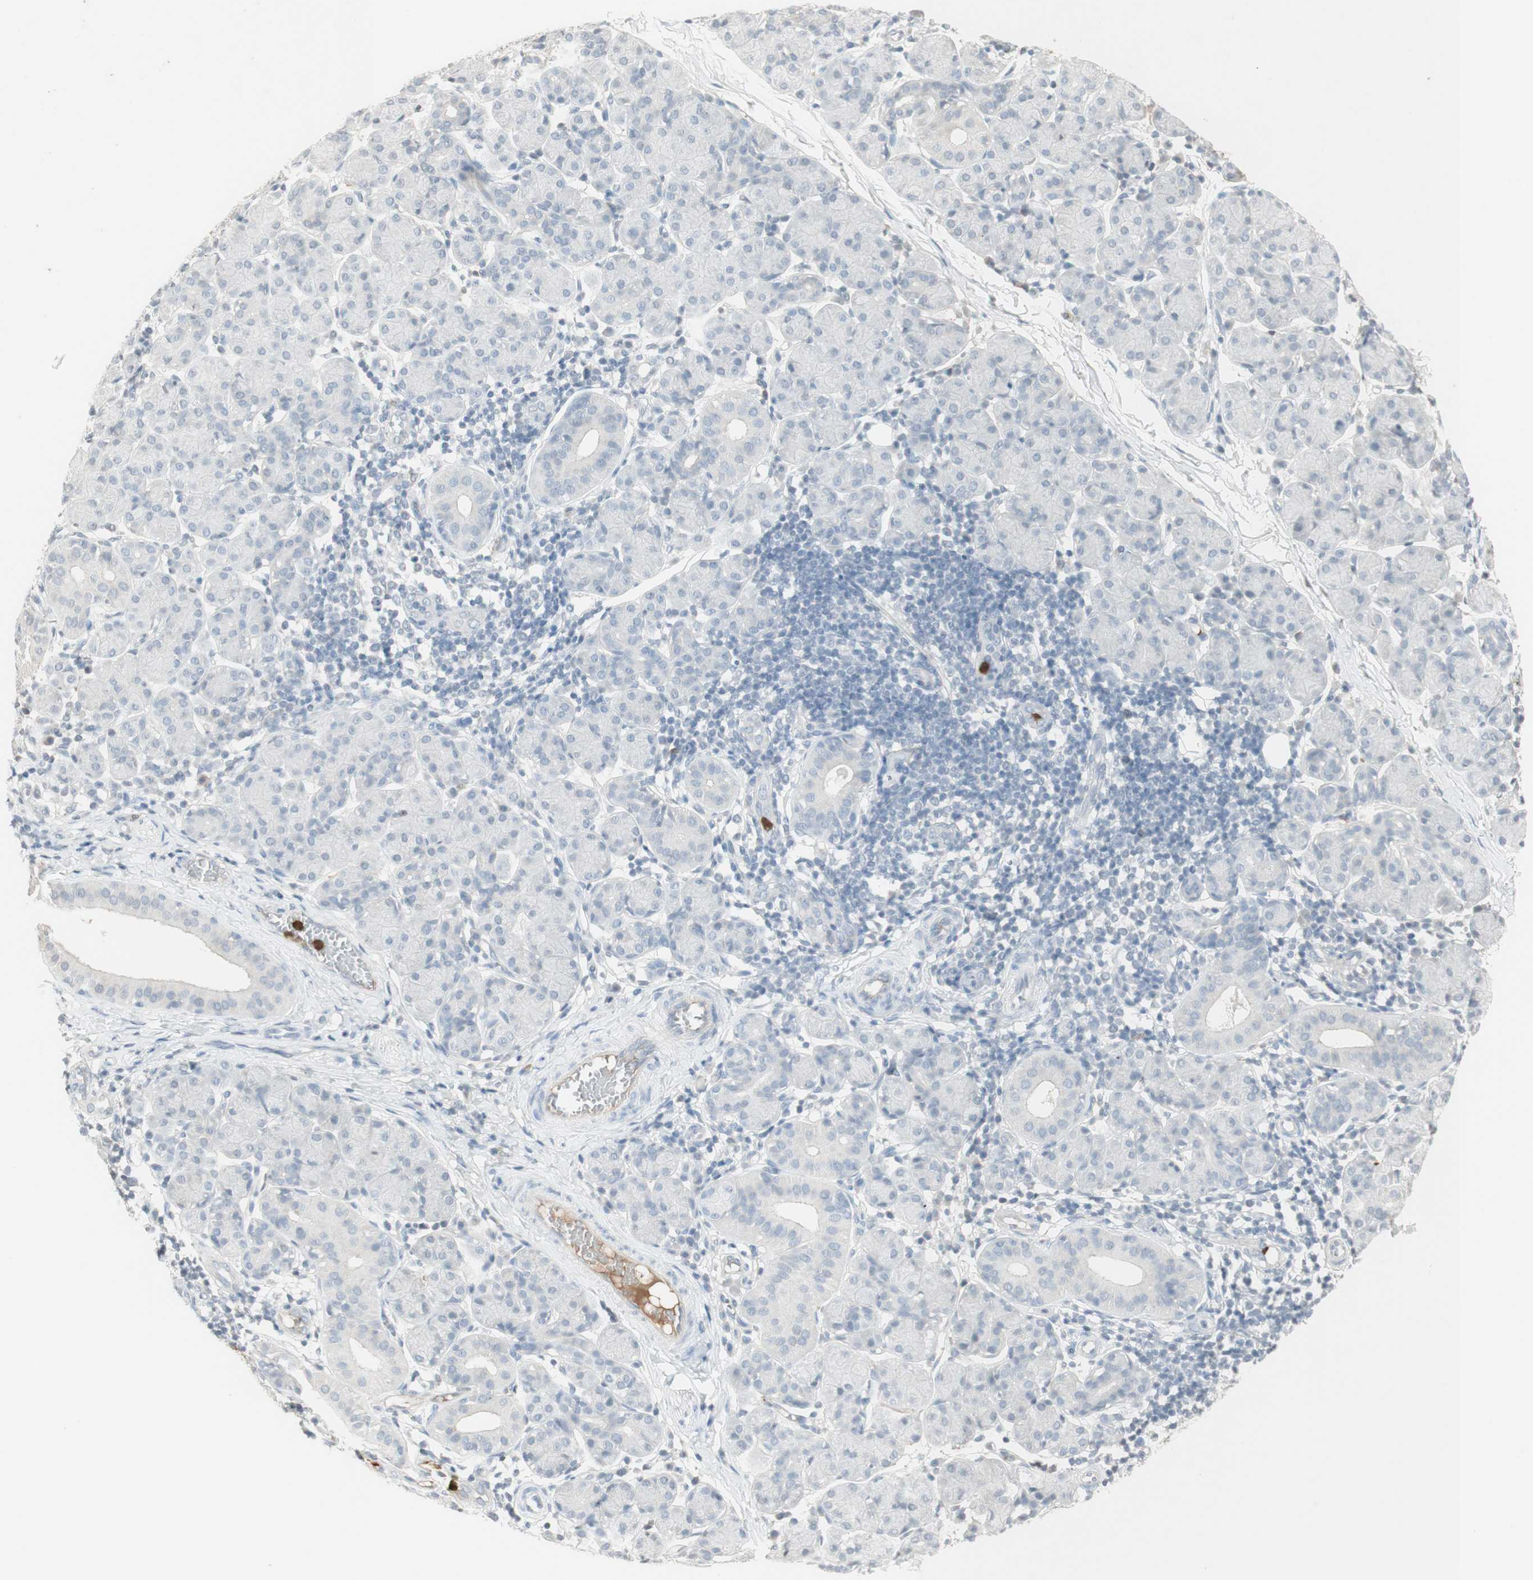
{"staining": {"intensity": "negative", "quantity": "none", "location": "none"}, "tissue": "salivary gland", "cell_type": "Glandular cells", "image_type": "normal", "snomed": [{"axis": "morphology", "description": "Normal tissue, NOS"}, {"axis": "morphology", "description": "Inflammation, NOS"}, {"axis": "topography", "description": "Lymph node"}, {"axis": "topography", "description": "Salivary gland"}], "caption": "Immunohistochemistry (IHC) micrograph of unremarkable salivary gland: salivary gland stained with DAB displays no significant protein positivity in glandular cells. (DAB (3,3'-diaminobenzidine) immunohistochemistry visualized using brightfield microscopy, high magnification).", "gene": "NID1", "patient": {"sex": "male", "age": 3}}